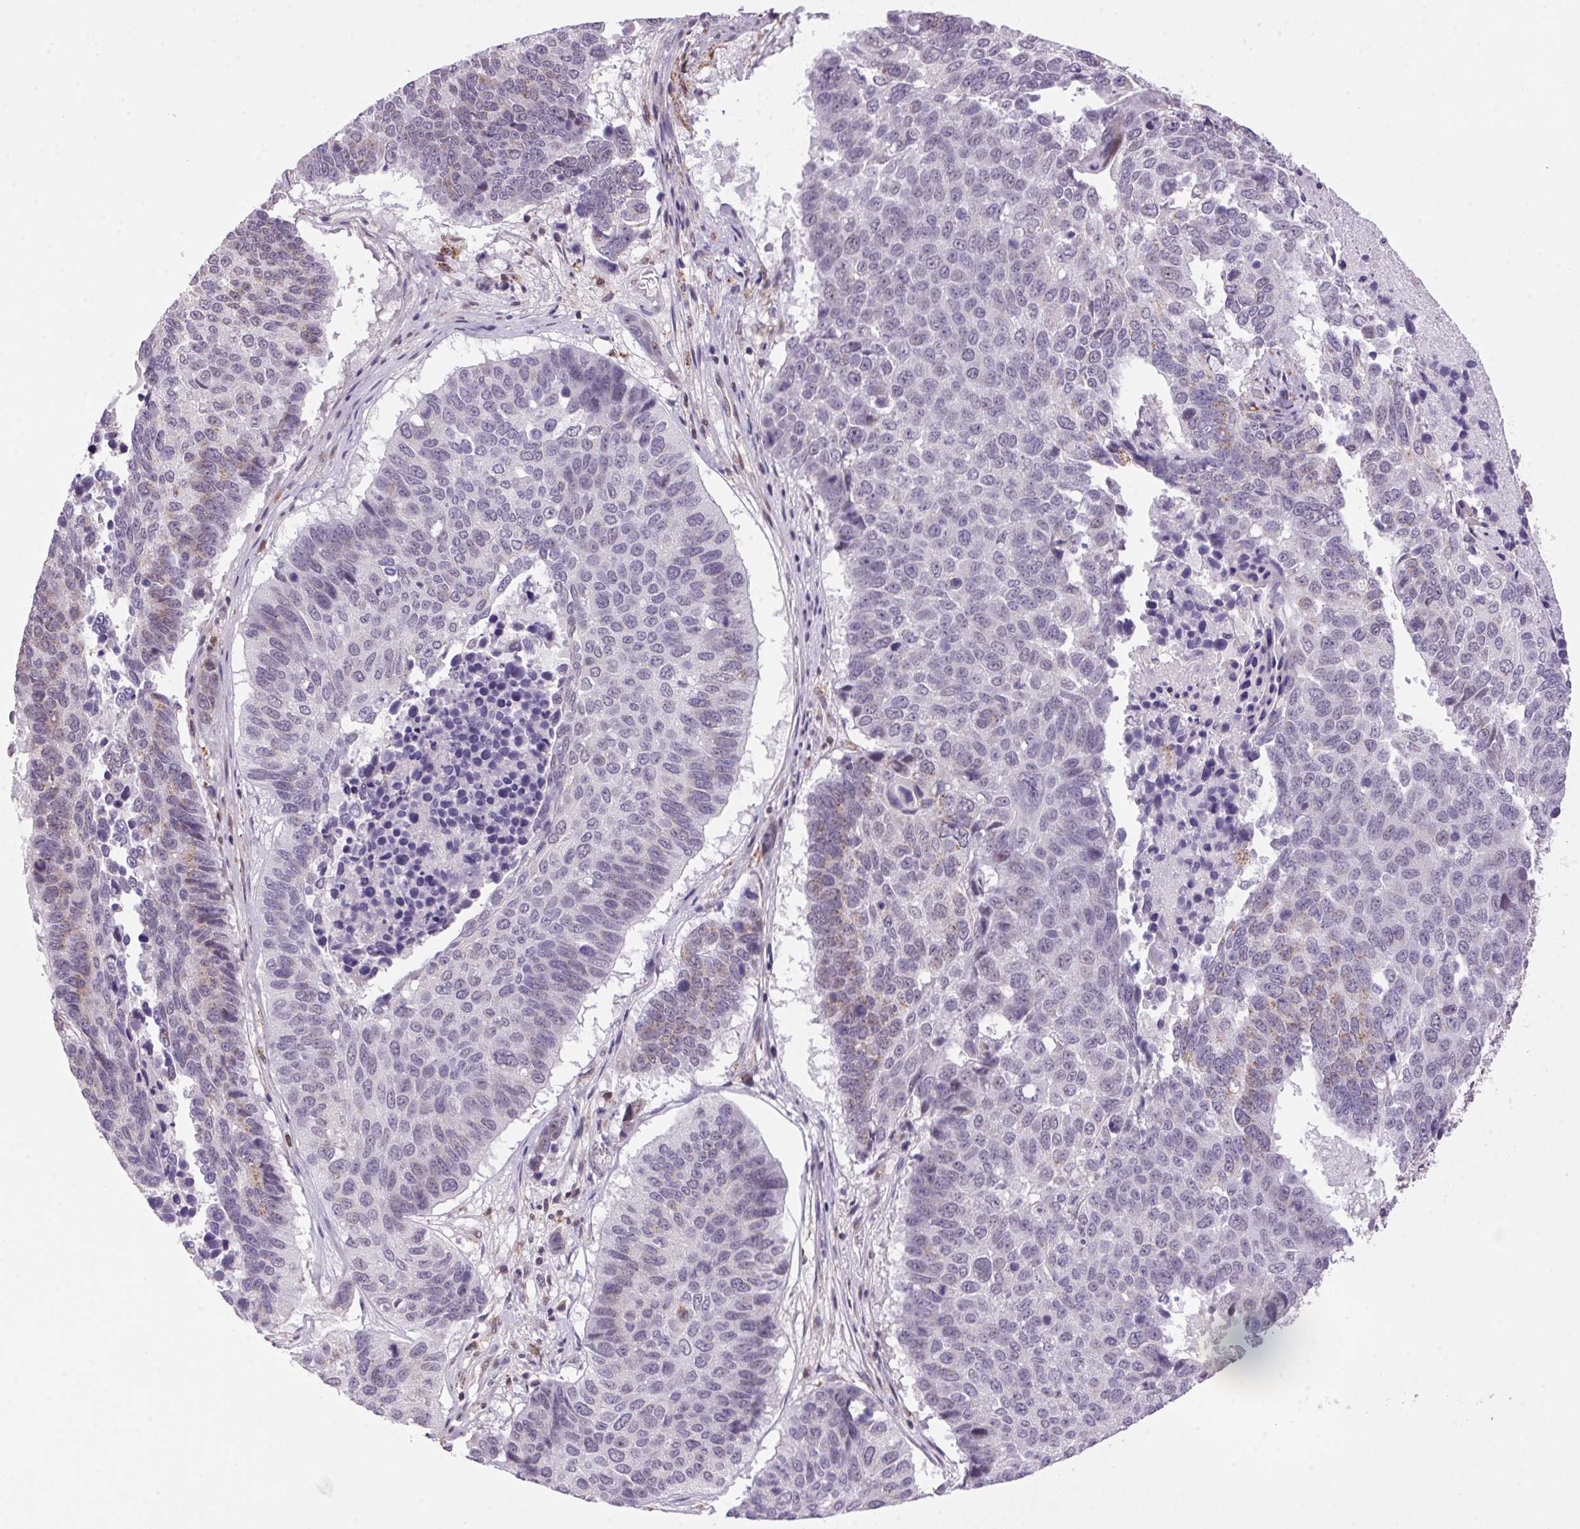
{"staining": {"intensity": "weak", "quantity": "<25%", "location": "cytoplasmic/membranous"}, "tissue": "lung cancer", "cell_type": "Tumor cells", "image_type": "cancer", "snomed": [{"axis": "morphology", "description": "Squamous cell carcinoma, NOS"}, {"axis": "topography", "description": "Lung"}], "caption": "IHC micrograph of neoplastic tissue: squamous cell carcinoma (lung) stained with DAB demonstrates no significant protein staining in tumor cells.", "gene": "AKR1E2", "patient": {"sex": "male", "age": 73}}